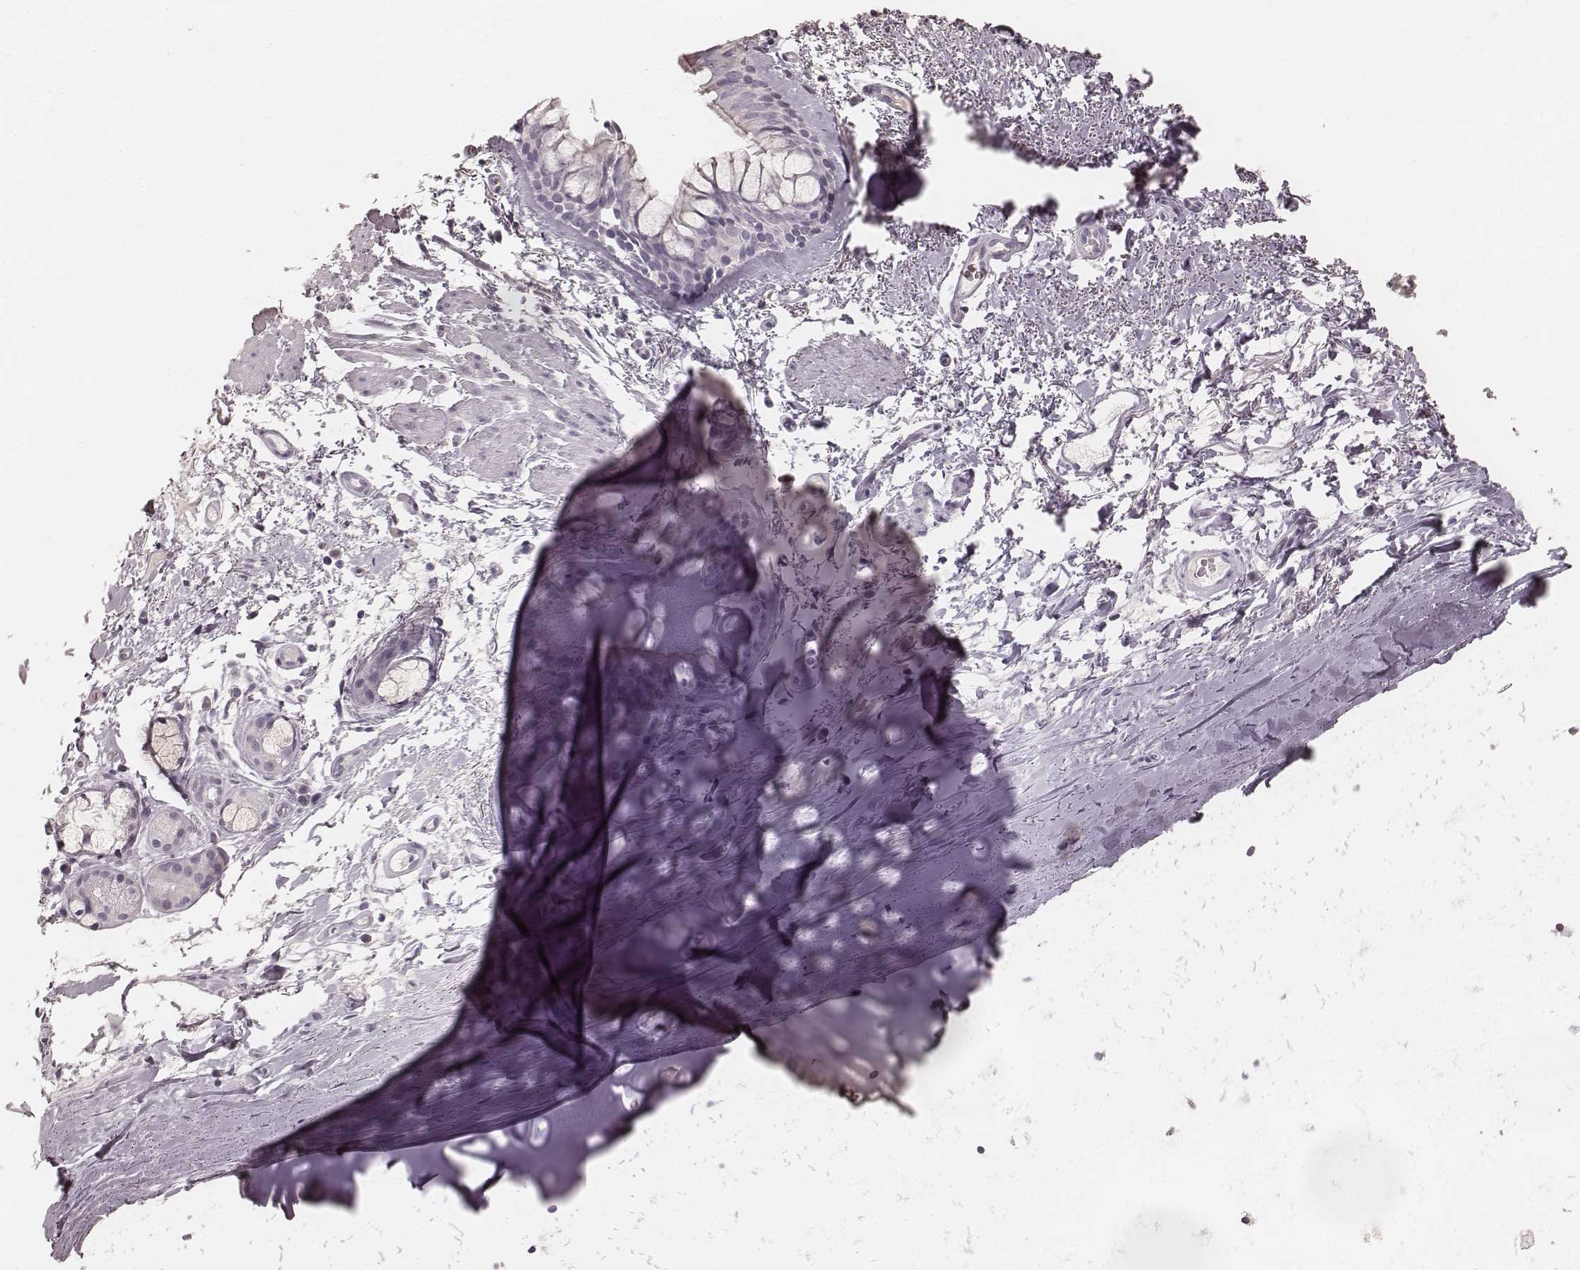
{"staining": {"intensity": "negative", "quantity": "none", "location": "none"}, "tissue": "bronchus", "cell_type": "Respiratory epithelial cells", "image_type": "normal", "snomed": [{"axis": "morphology", "description": "Normal tissue, NOS"}, {"axis": "topography", "description": "Bronchus"}], "caption": "High power microscopy micrograph of an immunohistochemistry image of benign bronchus, revealing no significant positivity in respiratory epithelial cells.", "gene": "KRT26", "patient": {"sex": "female", "age": 64}}